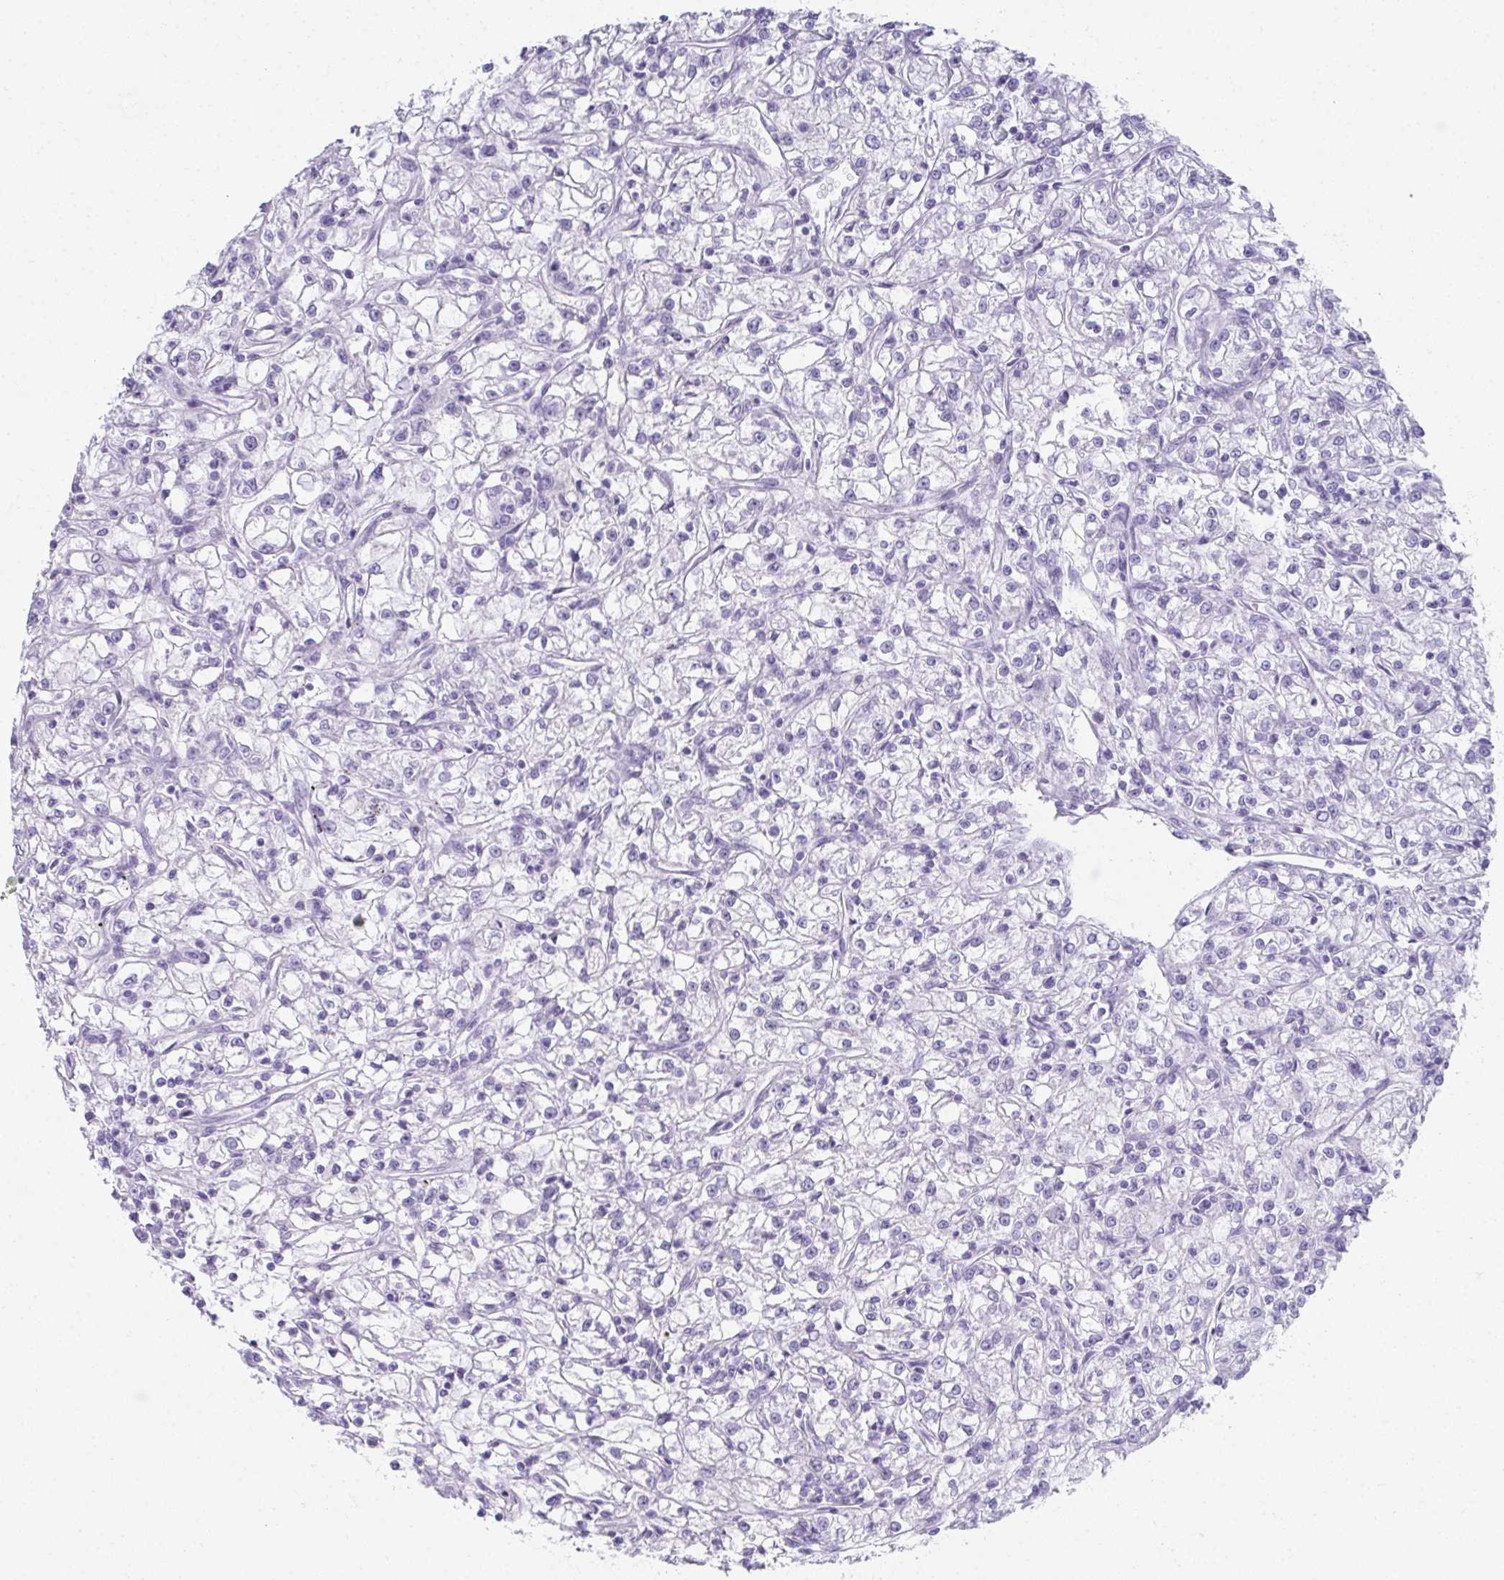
{"staining": {"intensity": "negative", "quantity": "none", "location": "none"}, "tissue": "renal cancer", "cell_type": "Tumor cells", "image_type": "cancer", "snomed": [{"axis": "morphology", "description": "Adenocarcinoma, NOS"}, {"axis": "topography", "description": "Kidney"}], "caption": "Image shows no significant protein positivity in tumor cells of adenocarcinoma (renal). The staining is performed using DAB (3,3'-diaminobenzidine) brown chromogen with nuclei counter-stained in using hematoxylin.", "gene": "SYCP1", "patient": {"sex": "female", "age": 59}}